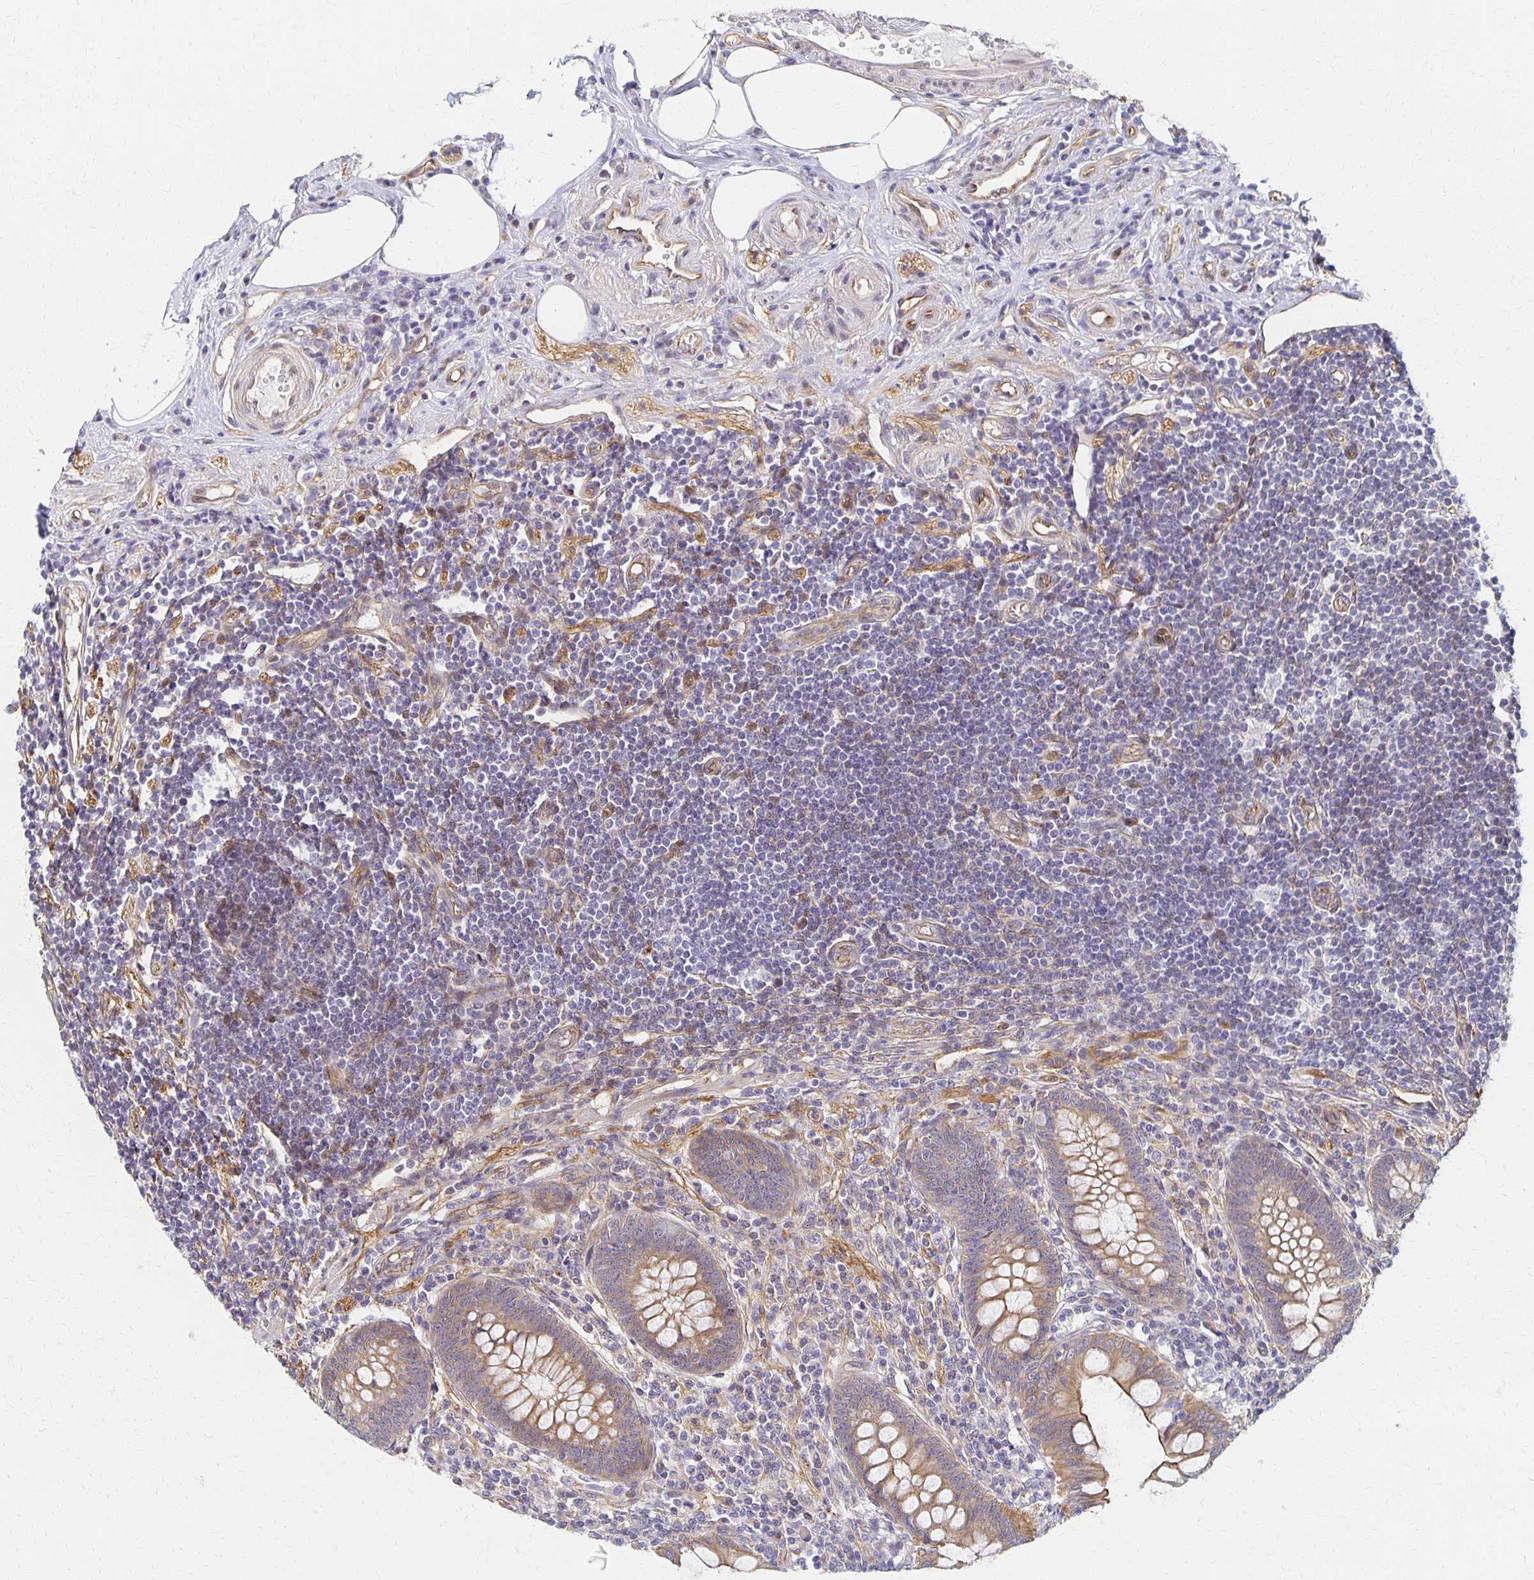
{"staining": {"intensity": "moderate", "quantity": ">75%", "location": "cytoplasmic/membranous"}, "tissue": "appendix", "cell_type": "Glandular cells", "image_type": "normal", "snomed": [{"axis": "morphology", "description": "Normal tissue, NOS"}, {"axis": "topography", "description": "Appendix"}], "caption": "The immunohistochemical stain labels moderate cytoplasmic/membranous positivity in glandular cells of normal appendix.", "gene": "SORL1", "patient": {"sex": "female", "age": 57}}